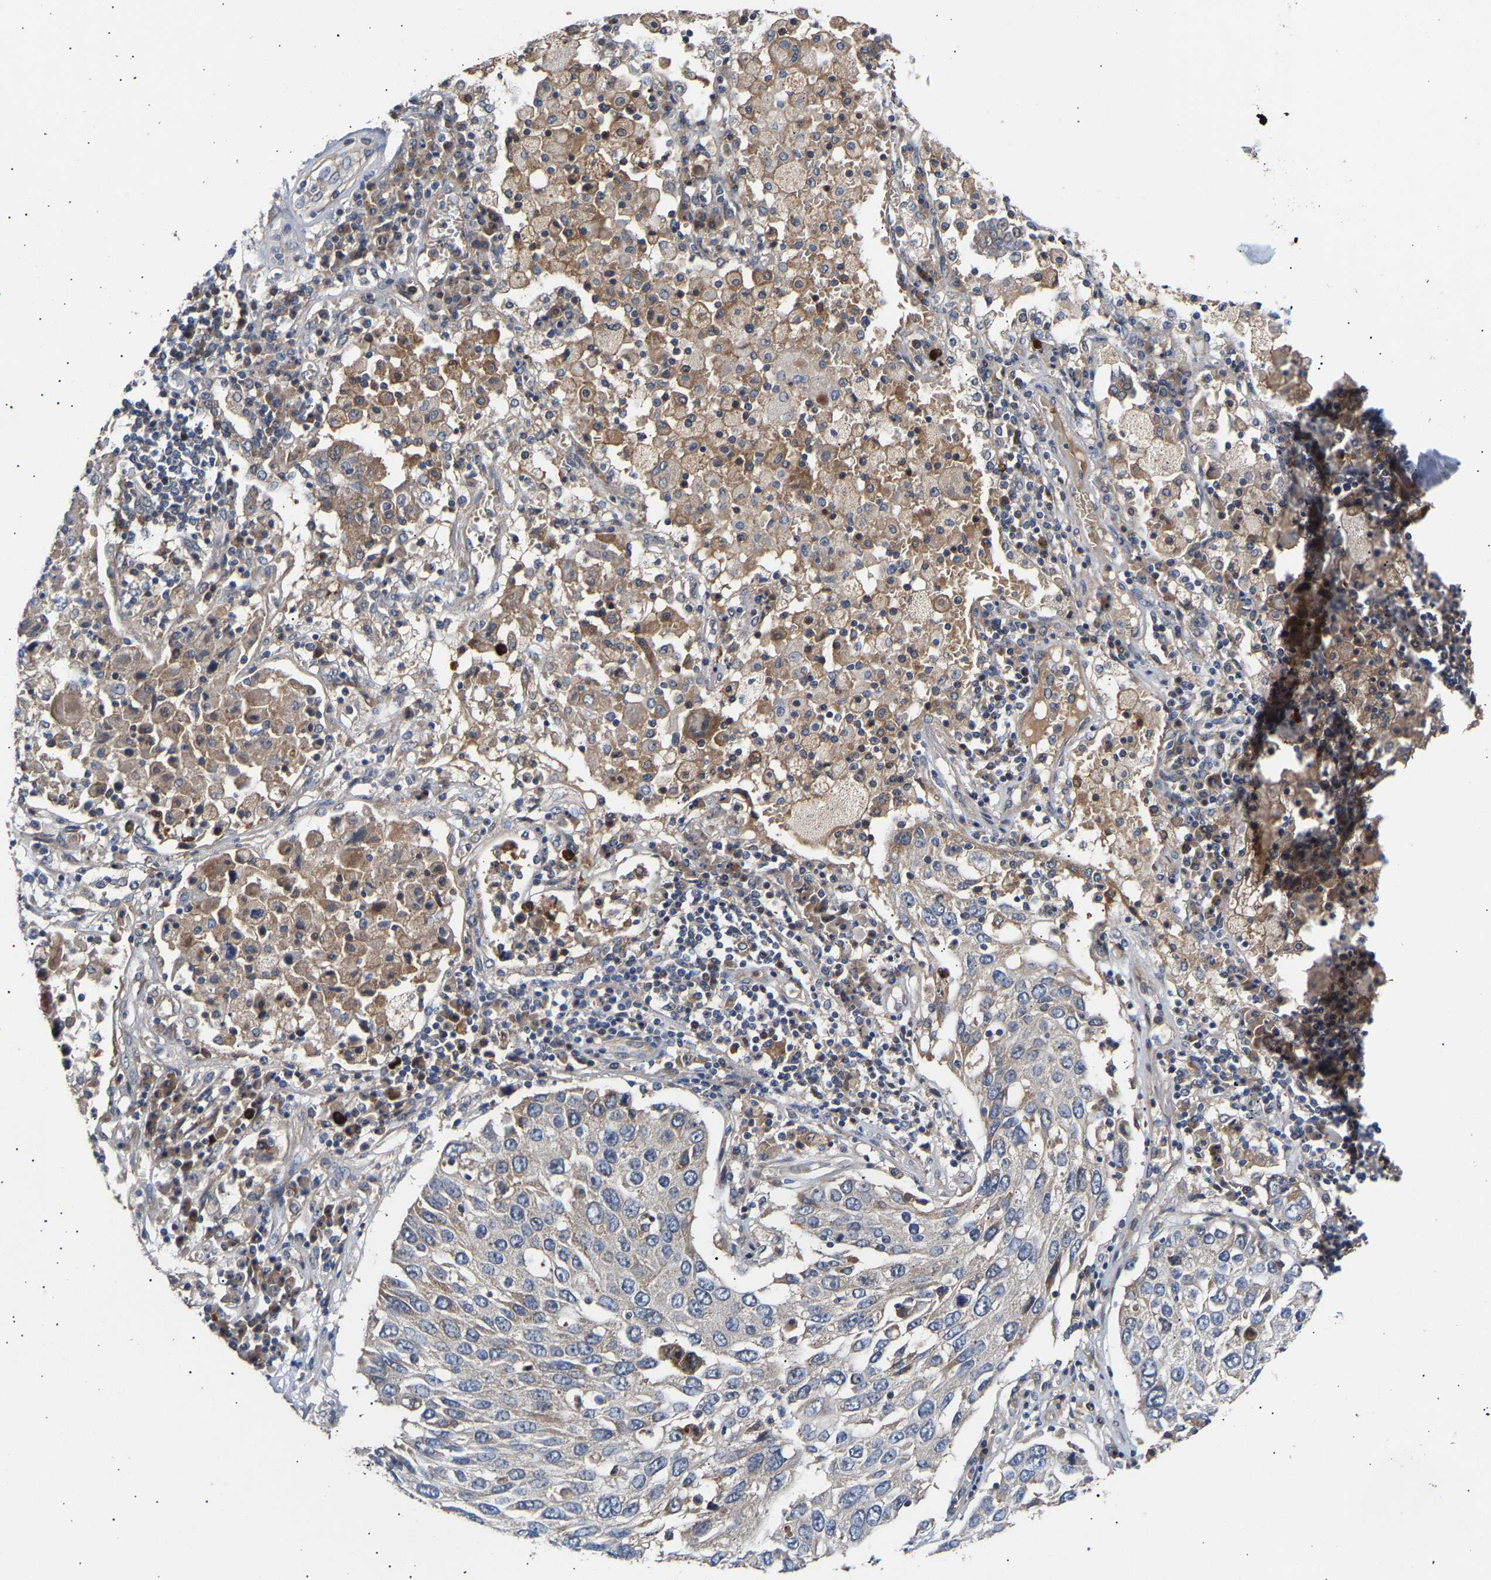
{"staining": {"intensity": "negative", "quantity": "none", "location": "none"}, "tissue": "lung cancer", "cell_type": "Tumor cells", "image_type": "cancer", "snomed": [{"axis": "morphology", "description": "Squamous cell carcinoma, NOS"}, {"axis": "topography", "description": "Lung"}], "caption": "A micrograph of squamous cell carcinoma (lung) stained for a protein demonstrates no brown staining in tumor cells.", "gene": "KASH5", "patient": {"sex": "male", "age": 65}}